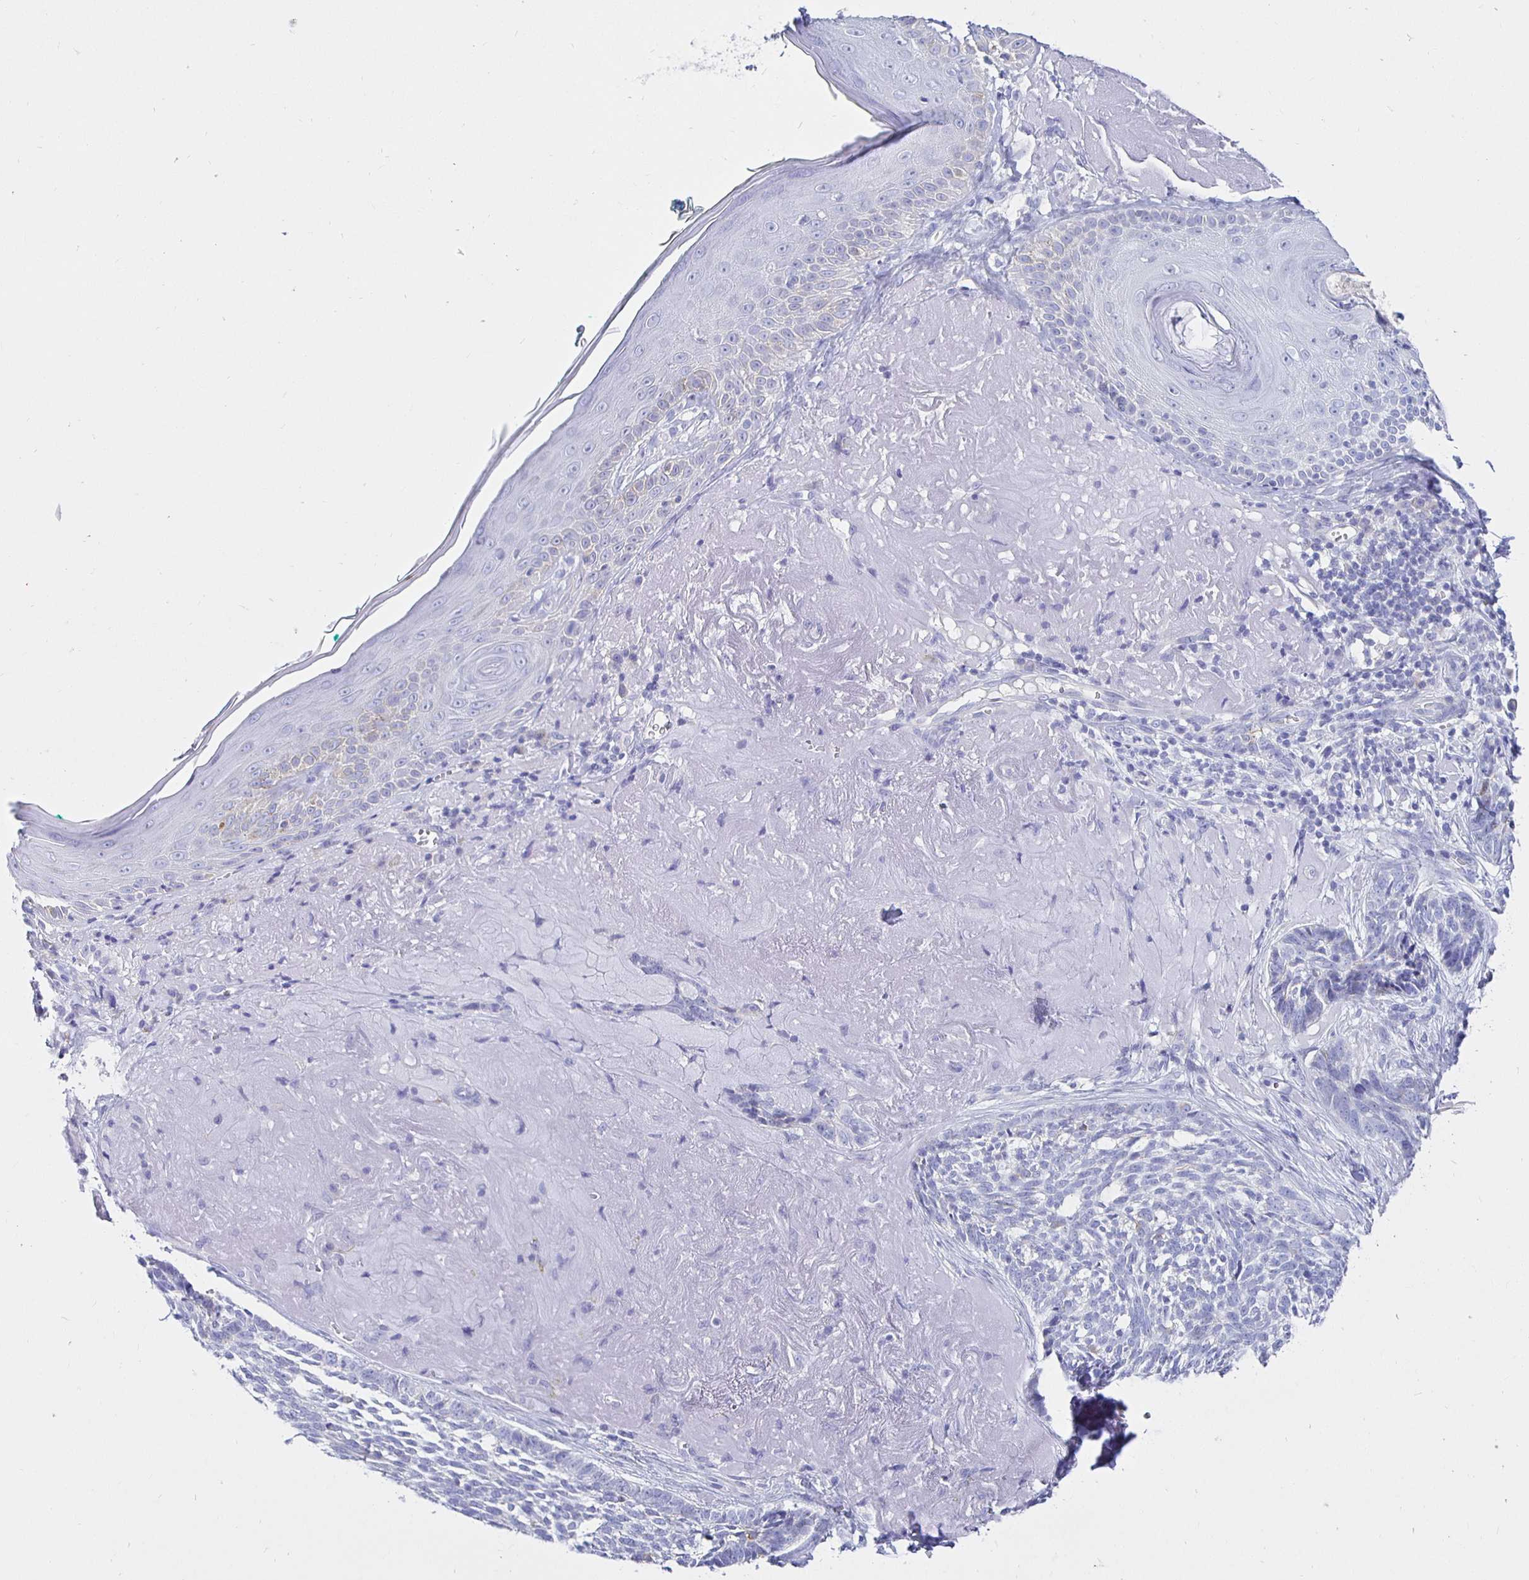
{"staining": {"intensity": "negative", "quantity": "none", "location": "none"}, "tissue": "skin cancer", "cell_type": "Tumor cells", "image_type": "cancer", "snomed": [{"axis": "morphology", "description": "Basal cell carcinoma"}, {"axis": "topography", "description": "Skin"}, {"axis": "topography", "description": "Skin of face"}], "caption": "DAB (3,3'-diaminobenzidine) immunohistochemical staining of skin cancer (basal cell carcinoma) exhibits no significant staining in tumor cells.", "gene": "UMOD", "patient": {"sex": "female", "age": 95}}